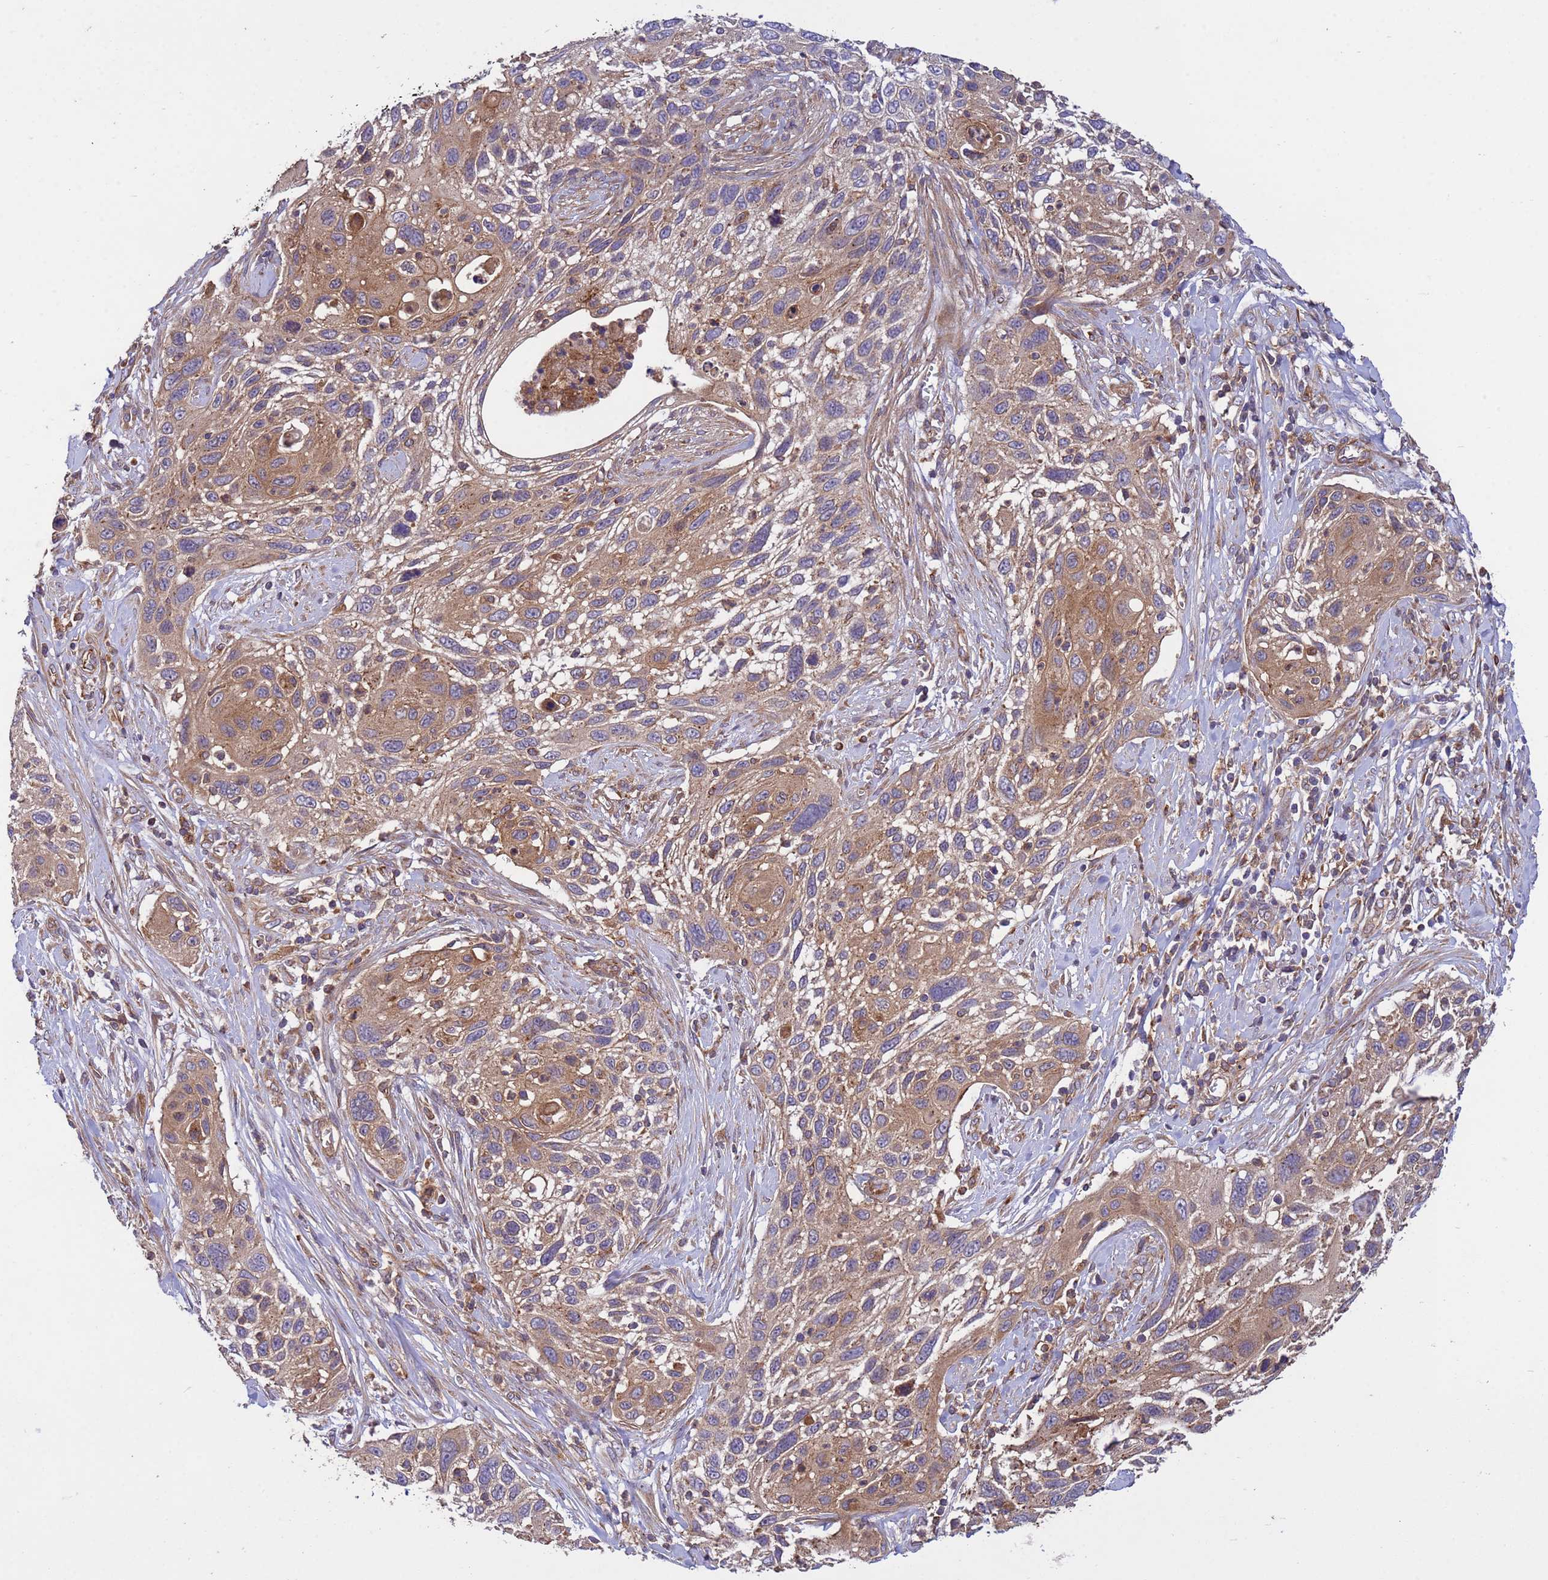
{"staining": {"intensity": "moderate", "quantity": ">75%", "location": "cytoplasmic/membranous"}, "tissue": "cervical cancer", "cell_type": "Tumor cells", "image_type": "cancer", "snomed": [{"axis": "morphology", "description": "Squamous cell carcinoma, NOS"}, {"axis": "topography", "description": "Cervix"}], "caption": "Cervical cancer stained for a protein demonstrates moderate cytoplasmic/membranous positivity in tumor cells.", "gene": "RAB10", "patient": {"sex": "female", "age": 70}}